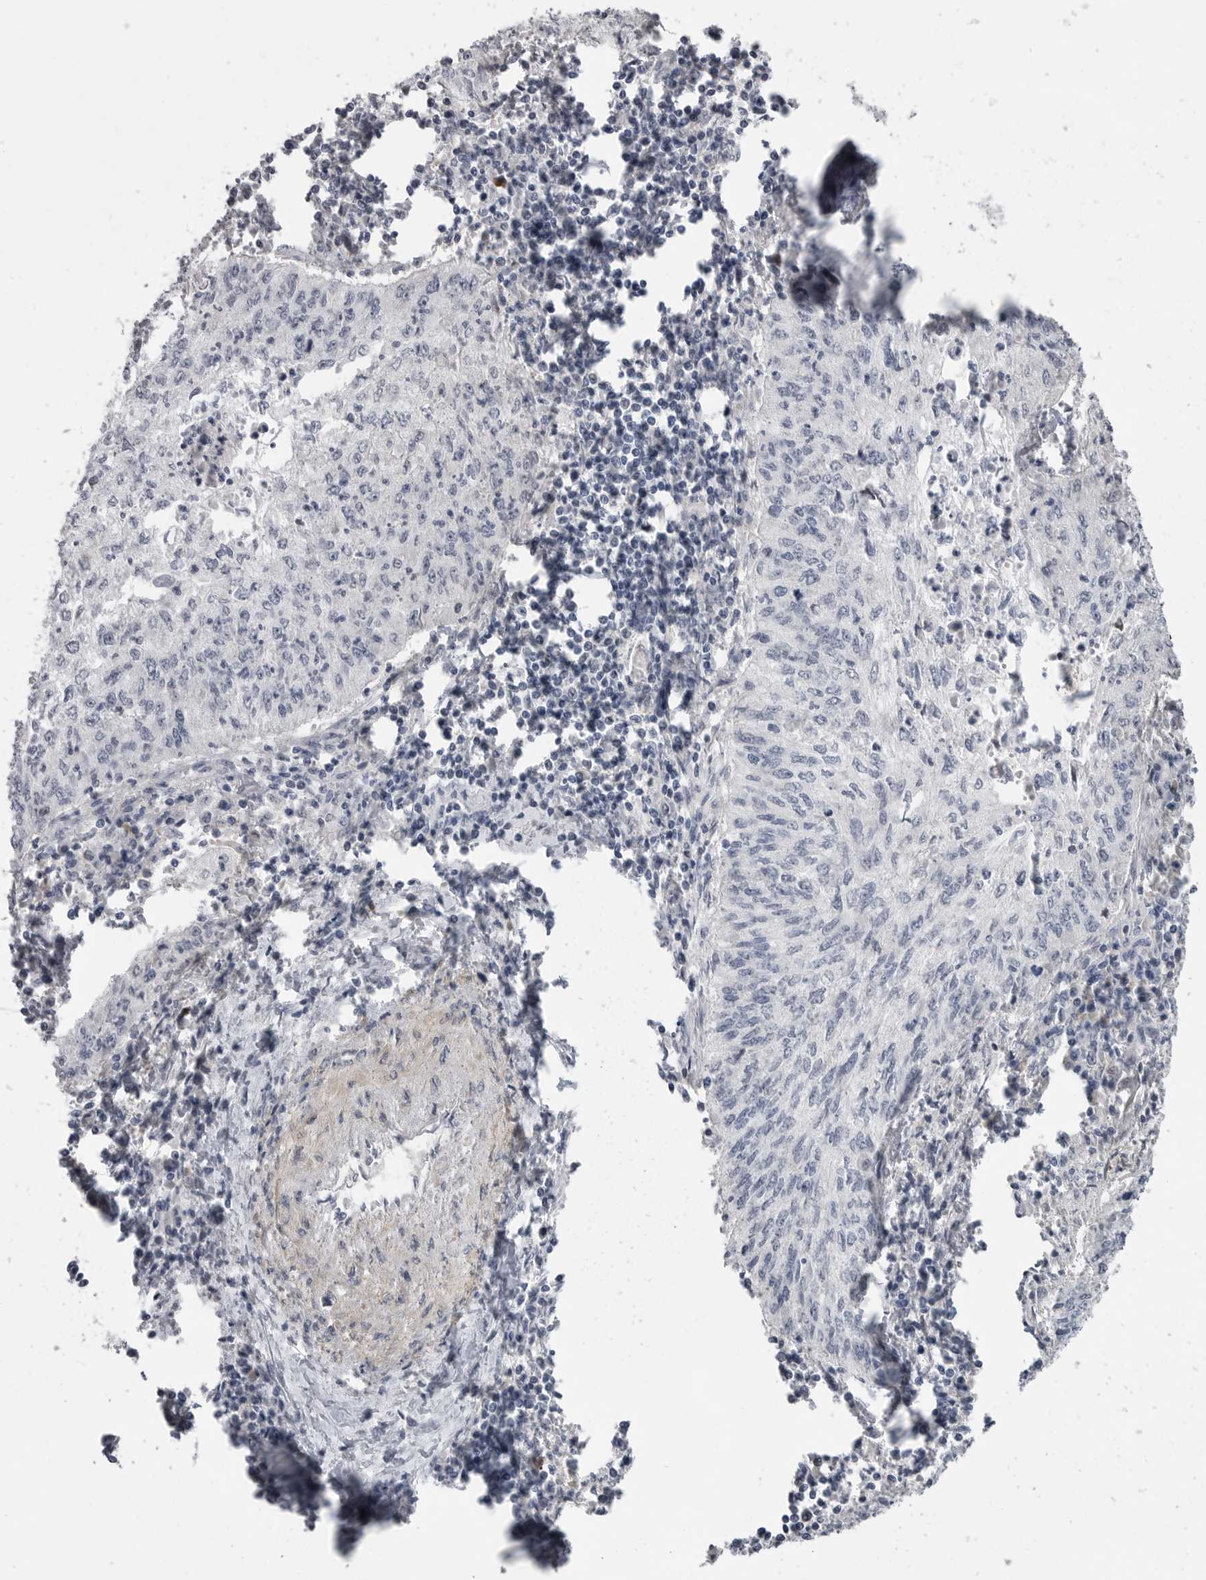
{"staining": {"intensity": "negative", "quantity": "none", "location": "none"}, "tissue": "cervical cancer", "cell_type": "Tumor cells", "image_type": "cancer", "snomed": [{"axis": "morphology", "description": "Squamous cell carcinoma, NOS"}, {"axis": "topography", "description": "Cervix"}], "caption": "Cervical cancer (squamous cell carcinoma) stained for a protein using immunohistochemistry exhibits no expression tumor cells.", "gene": "PLEKHF1", "patient": {"sex": "female", "age": 30}}